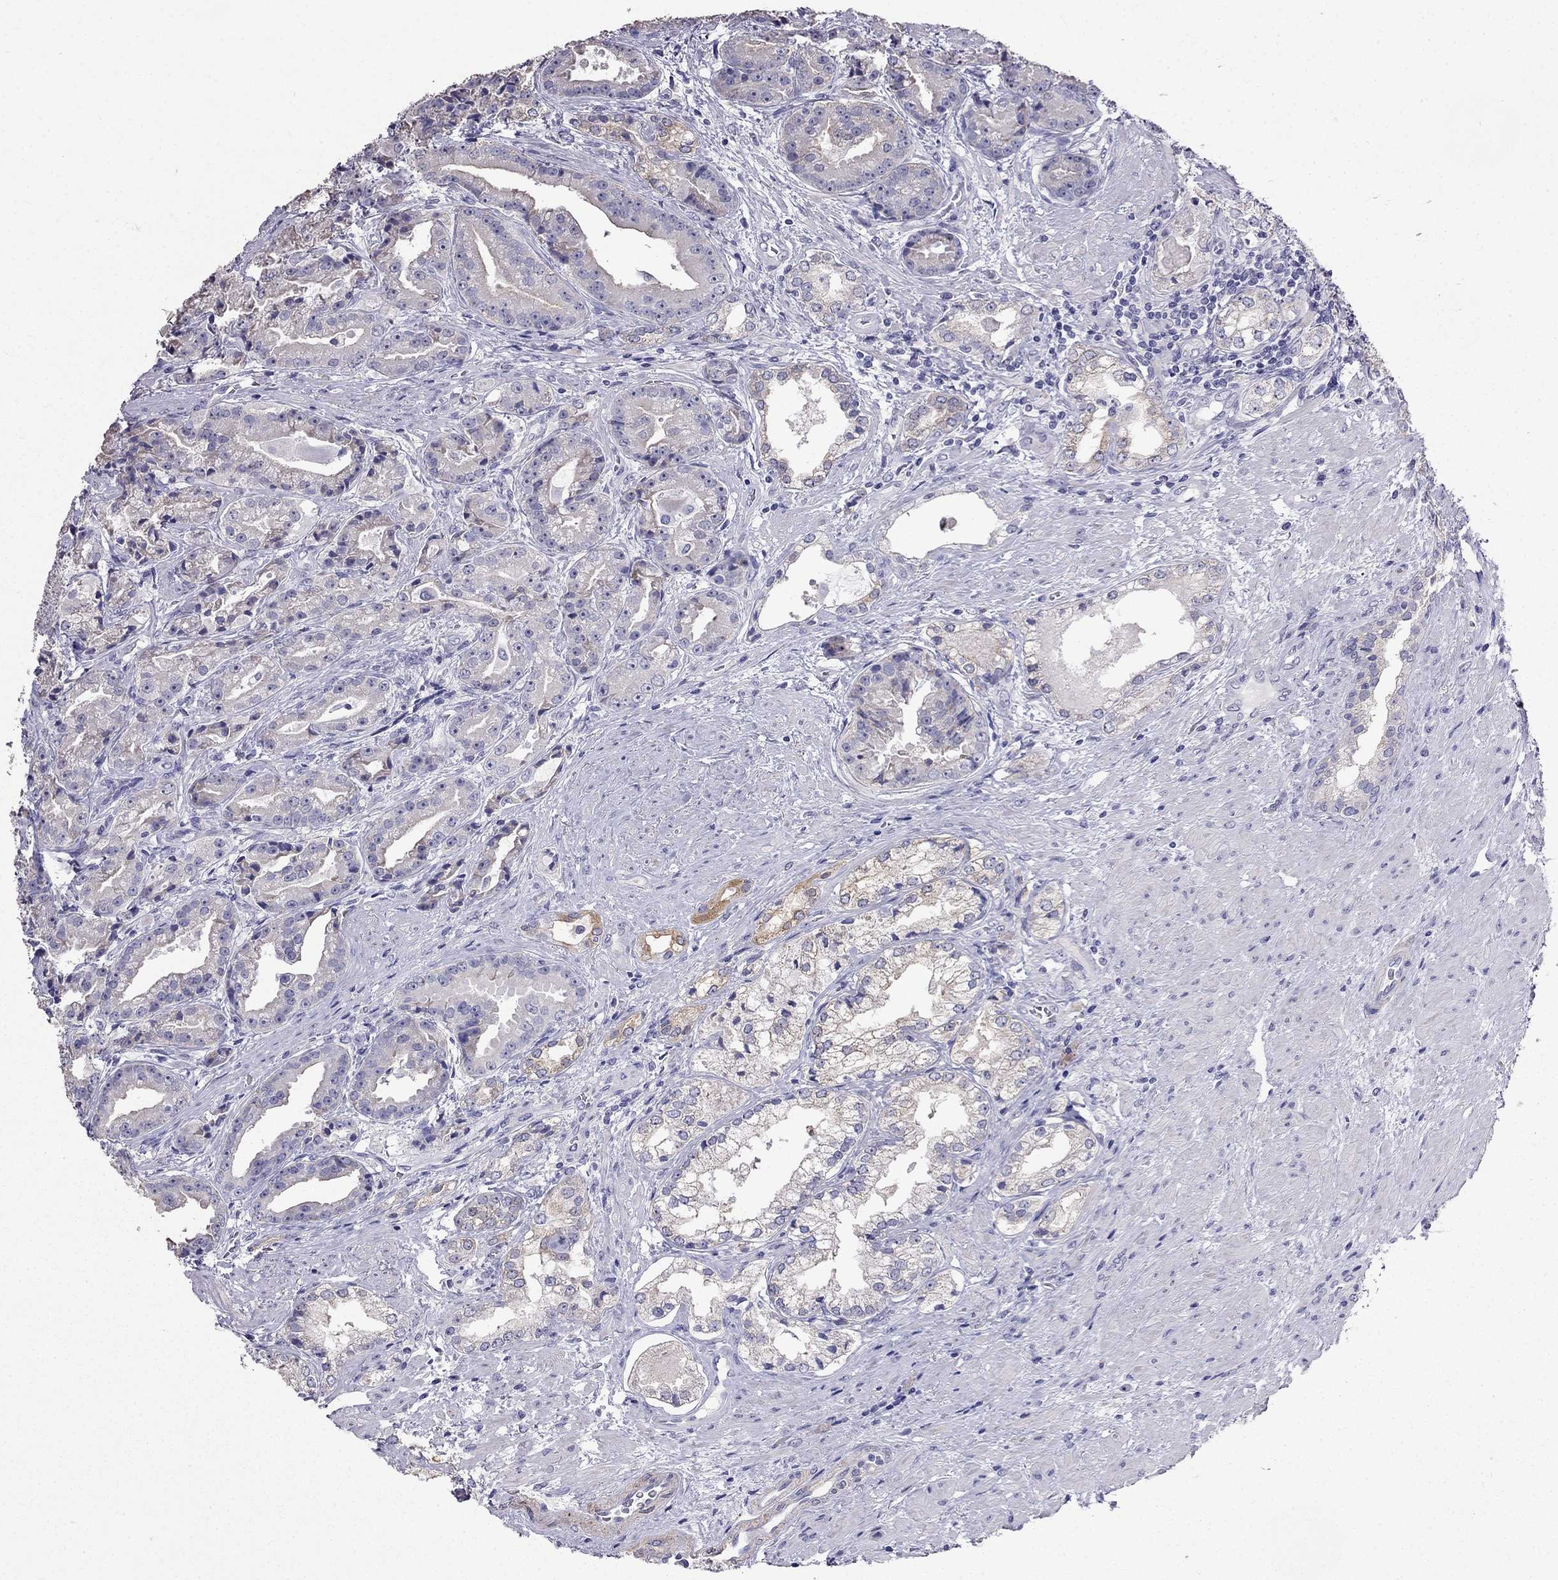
{"staining": {"intensity": "negative", "quantity": "none", "location": "none"}, "tissue": "prostate cancer", "cell_type": "Tumor cells", "image_type": "cancer", "snomed": [{"axis": "morphology", "description": "Adenocarcinoma, NOS"}, {"axis": "morphology", "description": "Adenocarcinoma, High grade"}, {"axis": "topography", "description": "Prostate"}], "caption": "The image displays no staining of tumor cells in prostate cancer.", "gene": "AK5", "patient": {"sex": "male", "age": 64}}